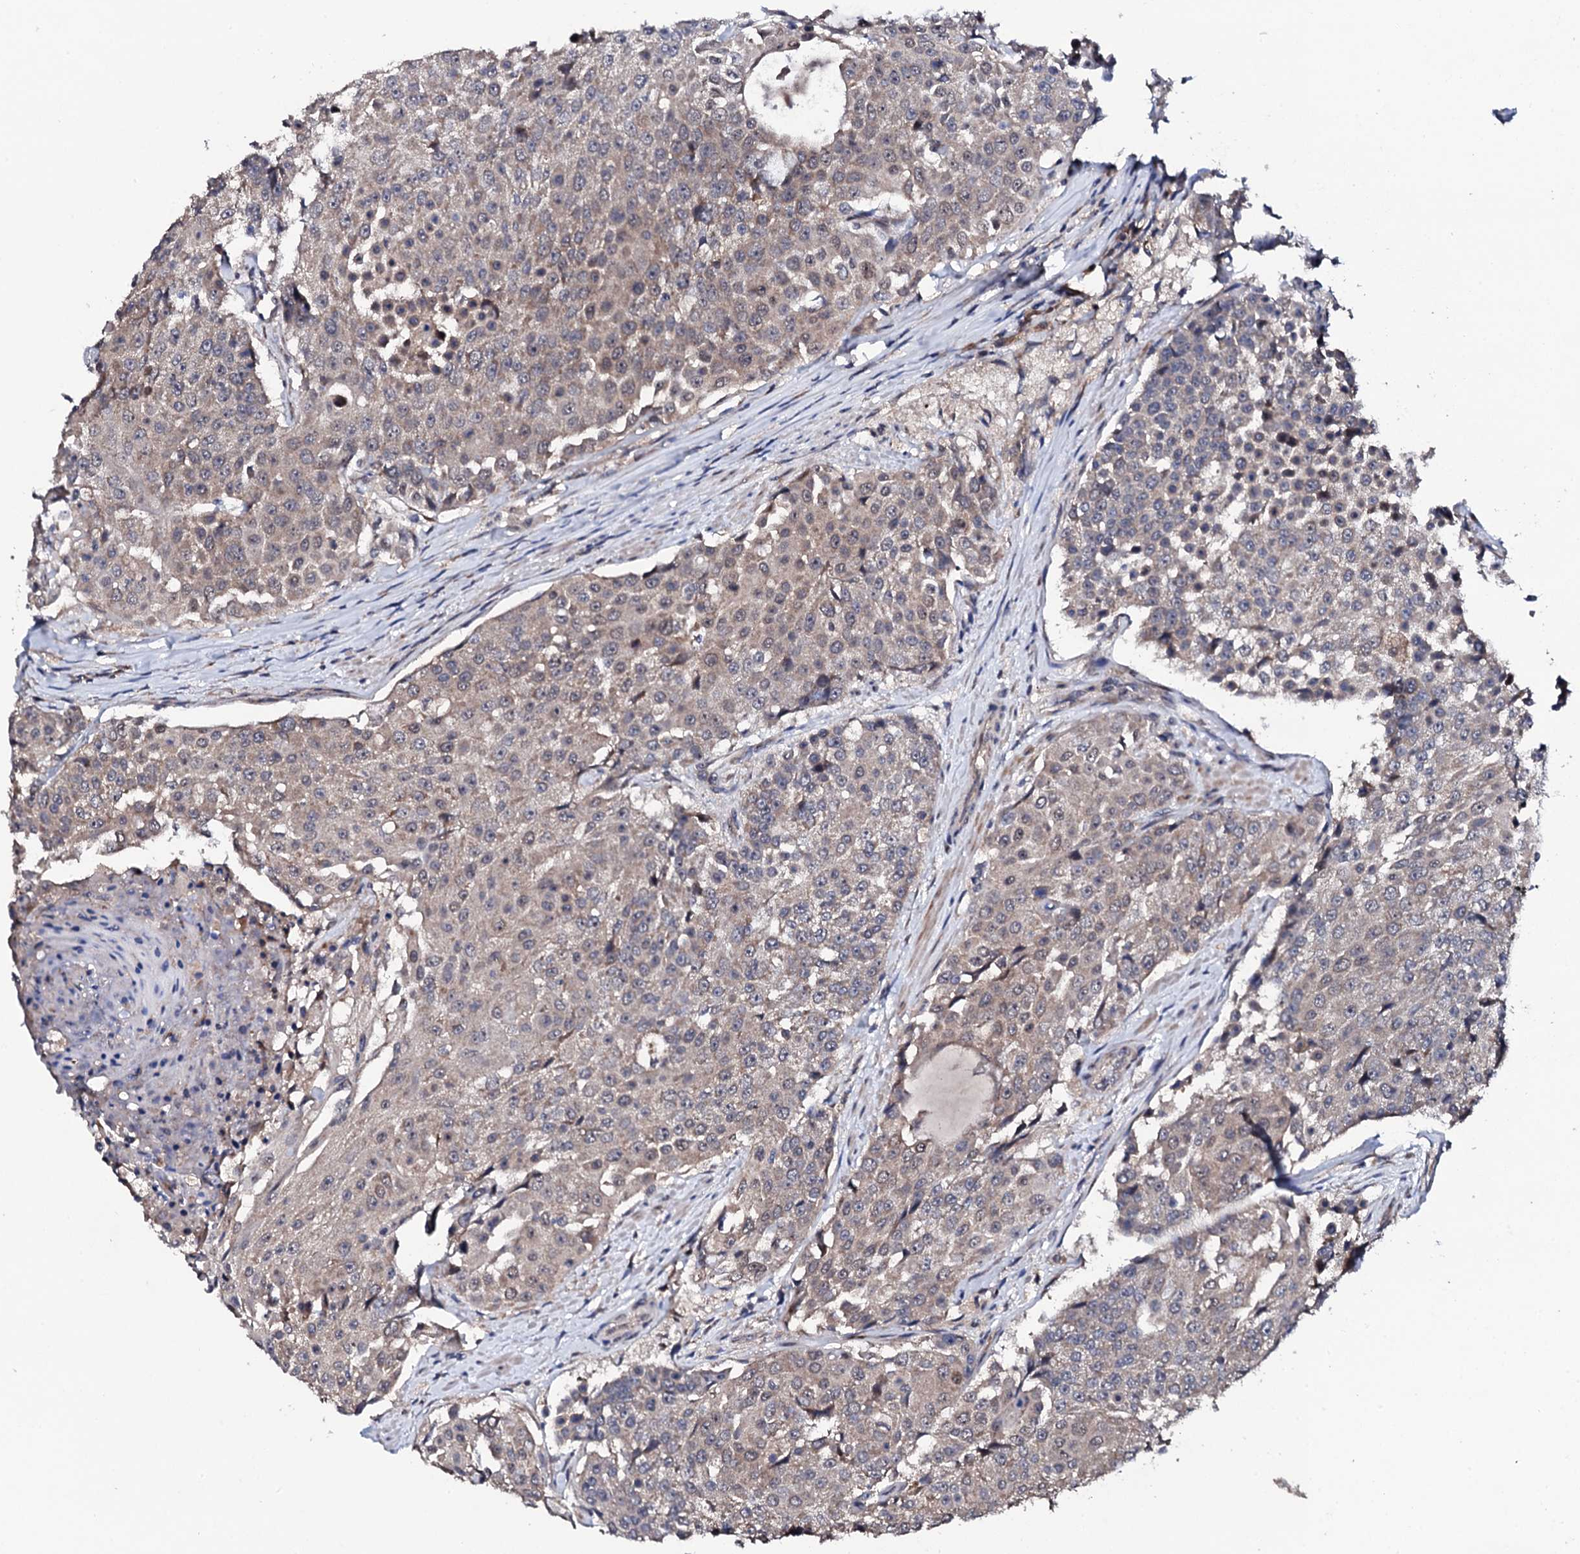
{"staining": {"intensity": "weak", "quantity": "25%-75%", "location": "cytoplasmic/membranous"}, "tissue": "urothelial cancer", "cell_type": "Tumor cells", "image_type": "cancer", "snomed": [{"axis": "morphology", "description": "Urothelial carcinoma, High grade"}, {"axis": "topography", "description": "Urinary bladder"}], "caption": "Human urothelial cancer stained with a brown dye reveals weak cytoplasmic/membranous positive positivity in approximately 25%-75% of tumor cells.", "gene": "IP6K1", "patient": {"sex": "female", "age": 63}}